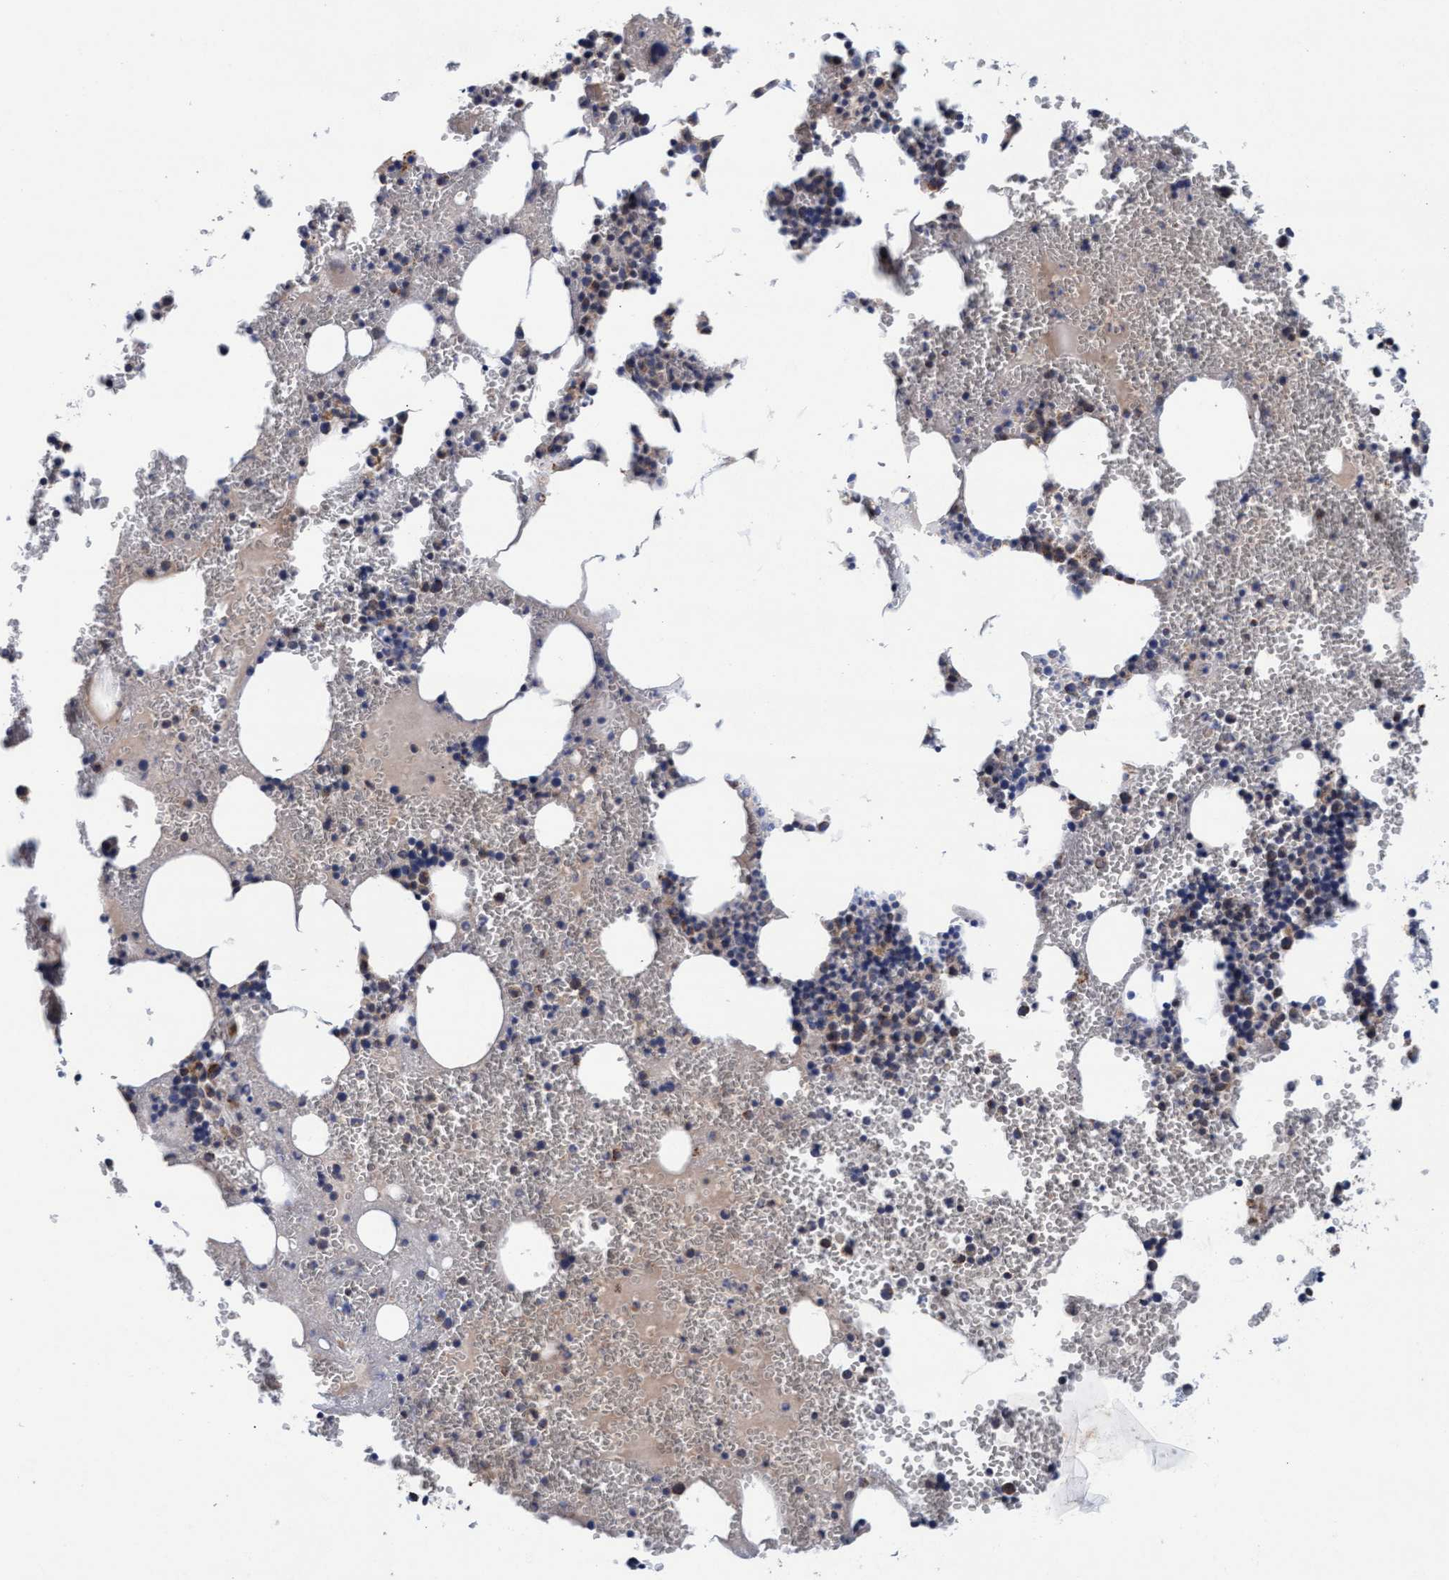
{"staining": {"intensity": "strong", "quantity": "25%-75%", "location": "cytoplasmic/membranous"}, "tissue": "bone marrow", "cell_type": "Hematopoietic cells", "image_type": "normal", "snomed": [{"axis": "morphology", "description": "Normal tissue, NOS"}, {"axis": "morphology", "description": "Inflammation, NOS"}, {"axis": "topography", "description": "Bone marrow"}], "caption": "Immunohistochemistry staining of benign bone marrow, which displays high levels of strong cytoplasmic/membranous expression in approximately 25%-75% of hematopoietic cells indicating strong cytoplasmic/membranous protein staining. The staining was performed using DAB (brown) for protein detection and nuclei were counterstained in hematoxylin (blue).", "gene": "MRPL38", "patient": {"sex": "female", "age": 67}}